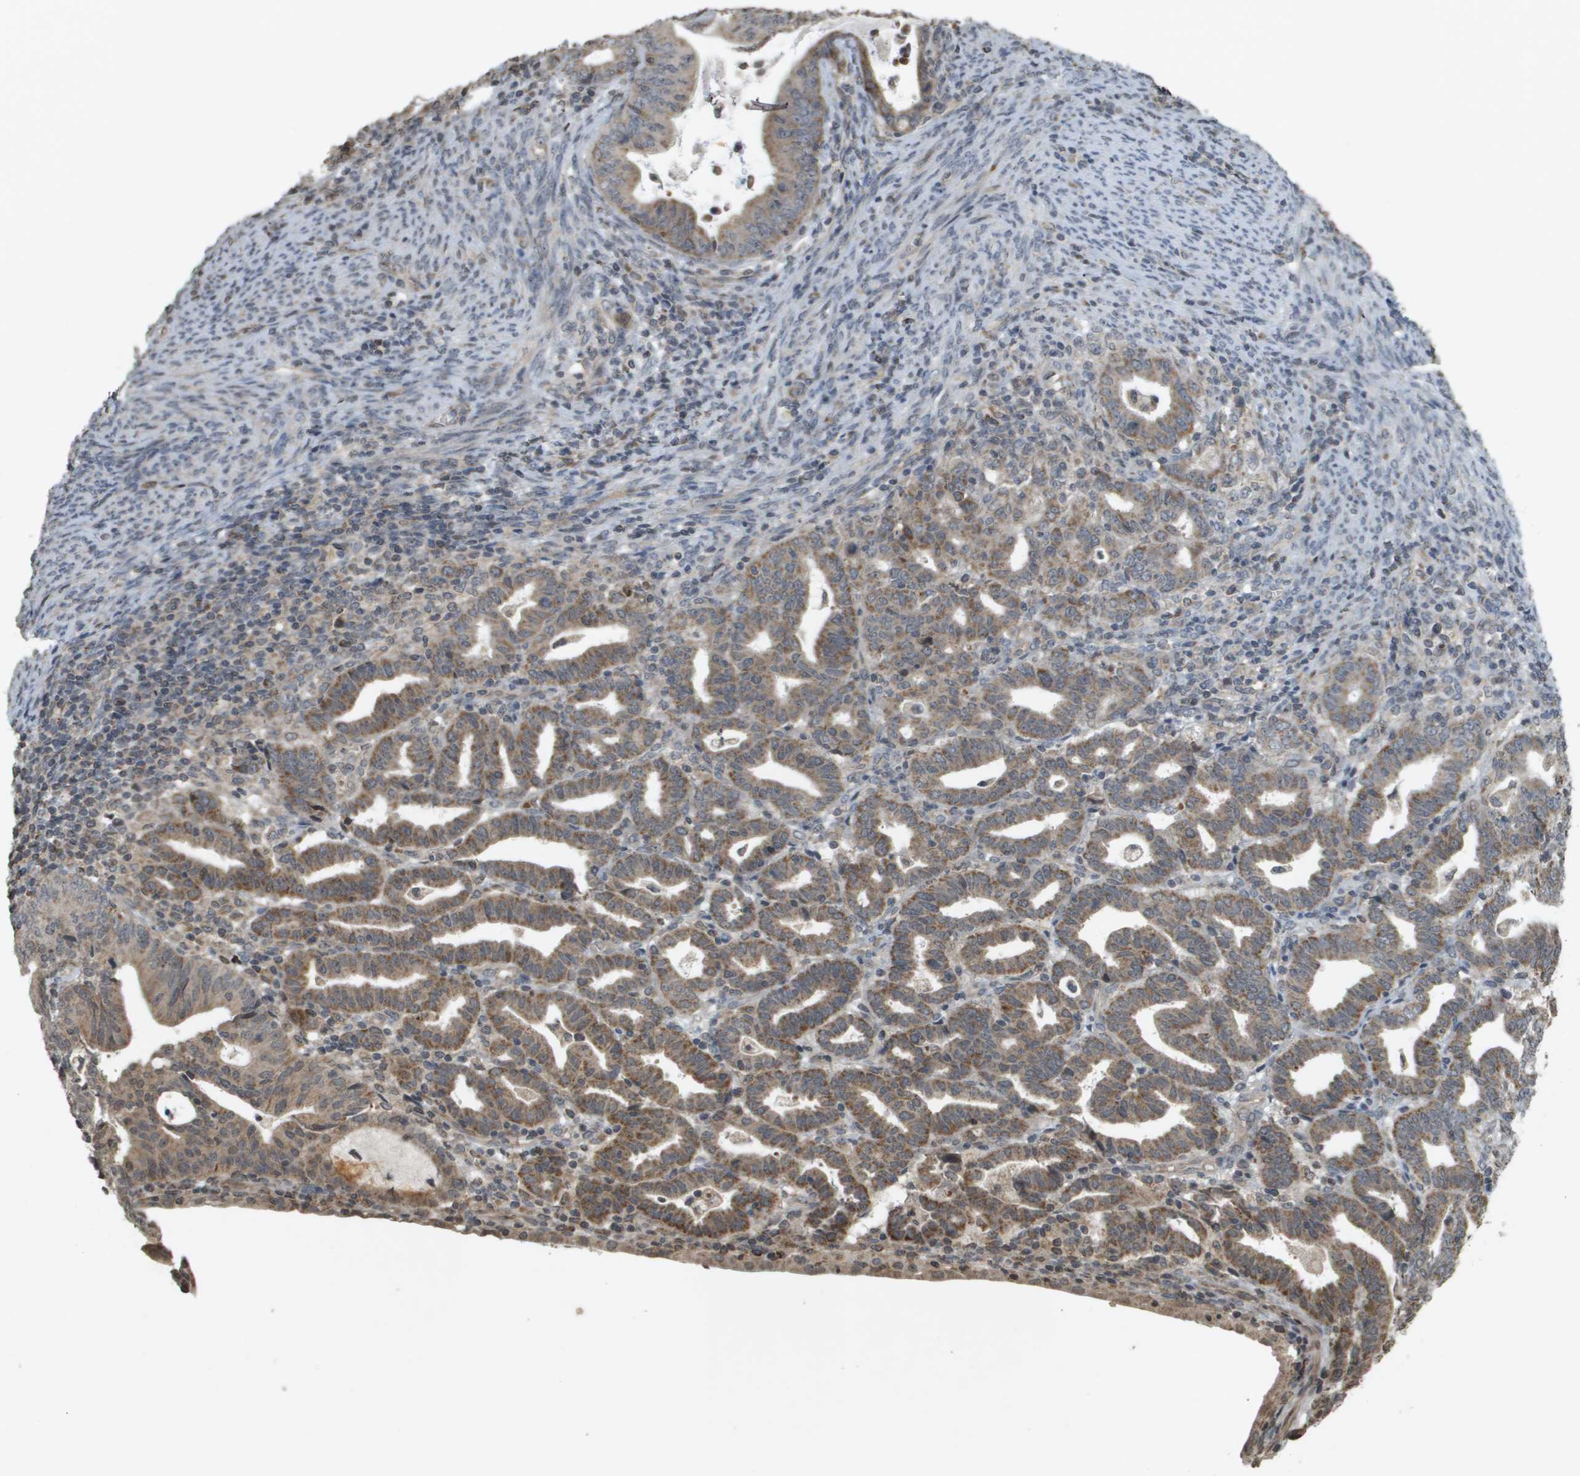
{"staining": {"intensity": "moderate", "quantity": ">75%", "location": "cytoplasmic/membranous"}, "tissue": "endometrial cancer", "cell_type": "Tumor cells", "image_type": "cancer", "snomed": [{"axis": "morphology", "description": "Adenocarcinoma, NOS"}, {"axis": "topography", "description": "Uterus"}], "caption": "Immunohistochemical staining of human endometrial cancer (adenocarcinoma) reveals moderate cytoplasmic/membranous protein positivity in approximately >75% of tumor cells.", "gene": "RAB21", "patient": {"sex": "female", "age": 83}}